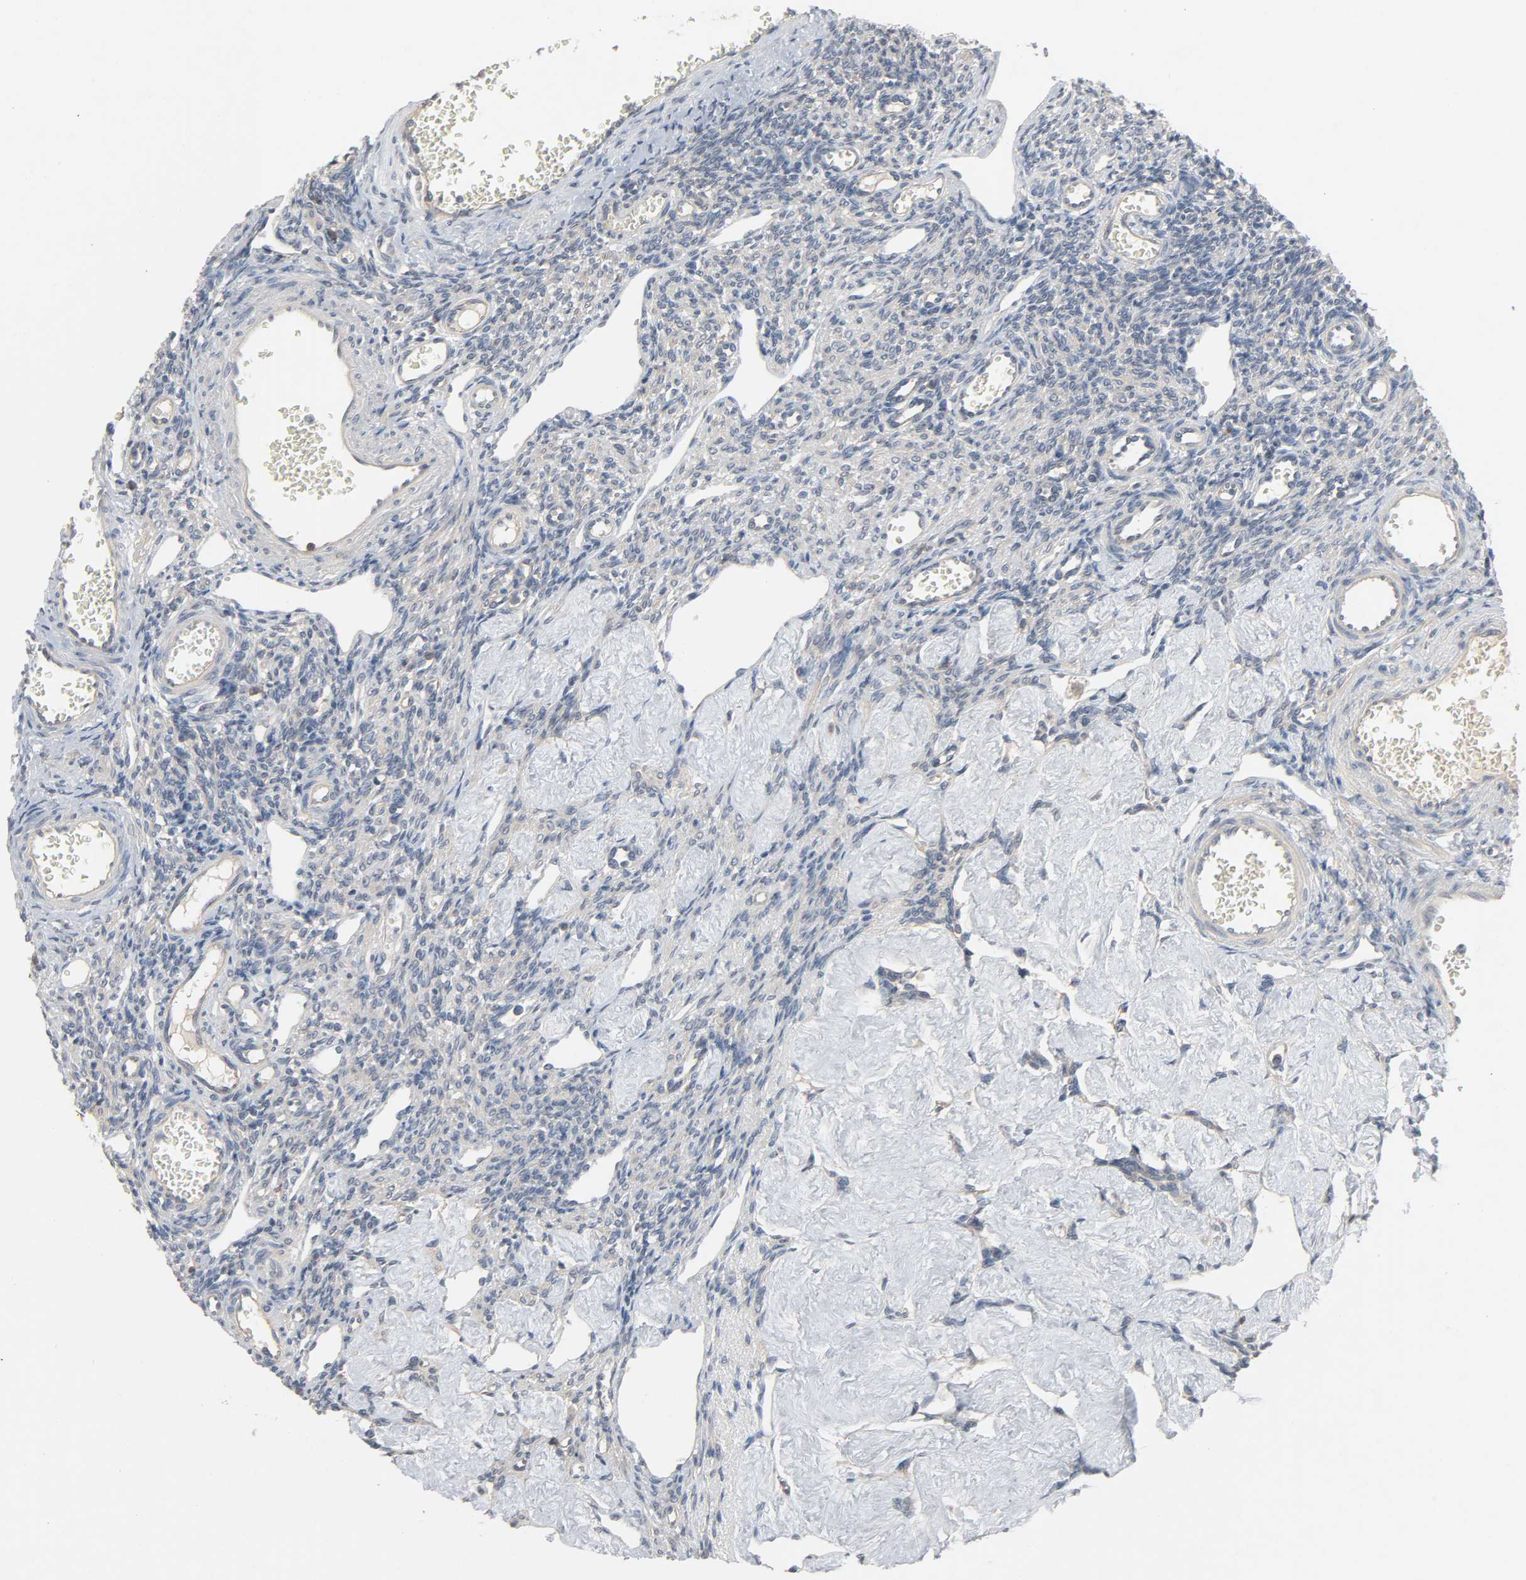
{"staining": {"intensity": "weak", "quantity": "<25%", "location": "cytoplasmic/membranous"}, "tissue": "ovary", "cell_type": "Ovarian stroma cells", "image_type": "normal", "snomed": [{"axis": "morphology", "description": "Normal tissue, NOS"}, {"axis": "topography", "description": "Ovary"}], "caption": "This is a image of immunohistochemistry staining of unremarkable ovary, which shows no expression in ovarian stroma cells.", "gene": "CD4", "patient": {"sex": "female", "age": 33}}